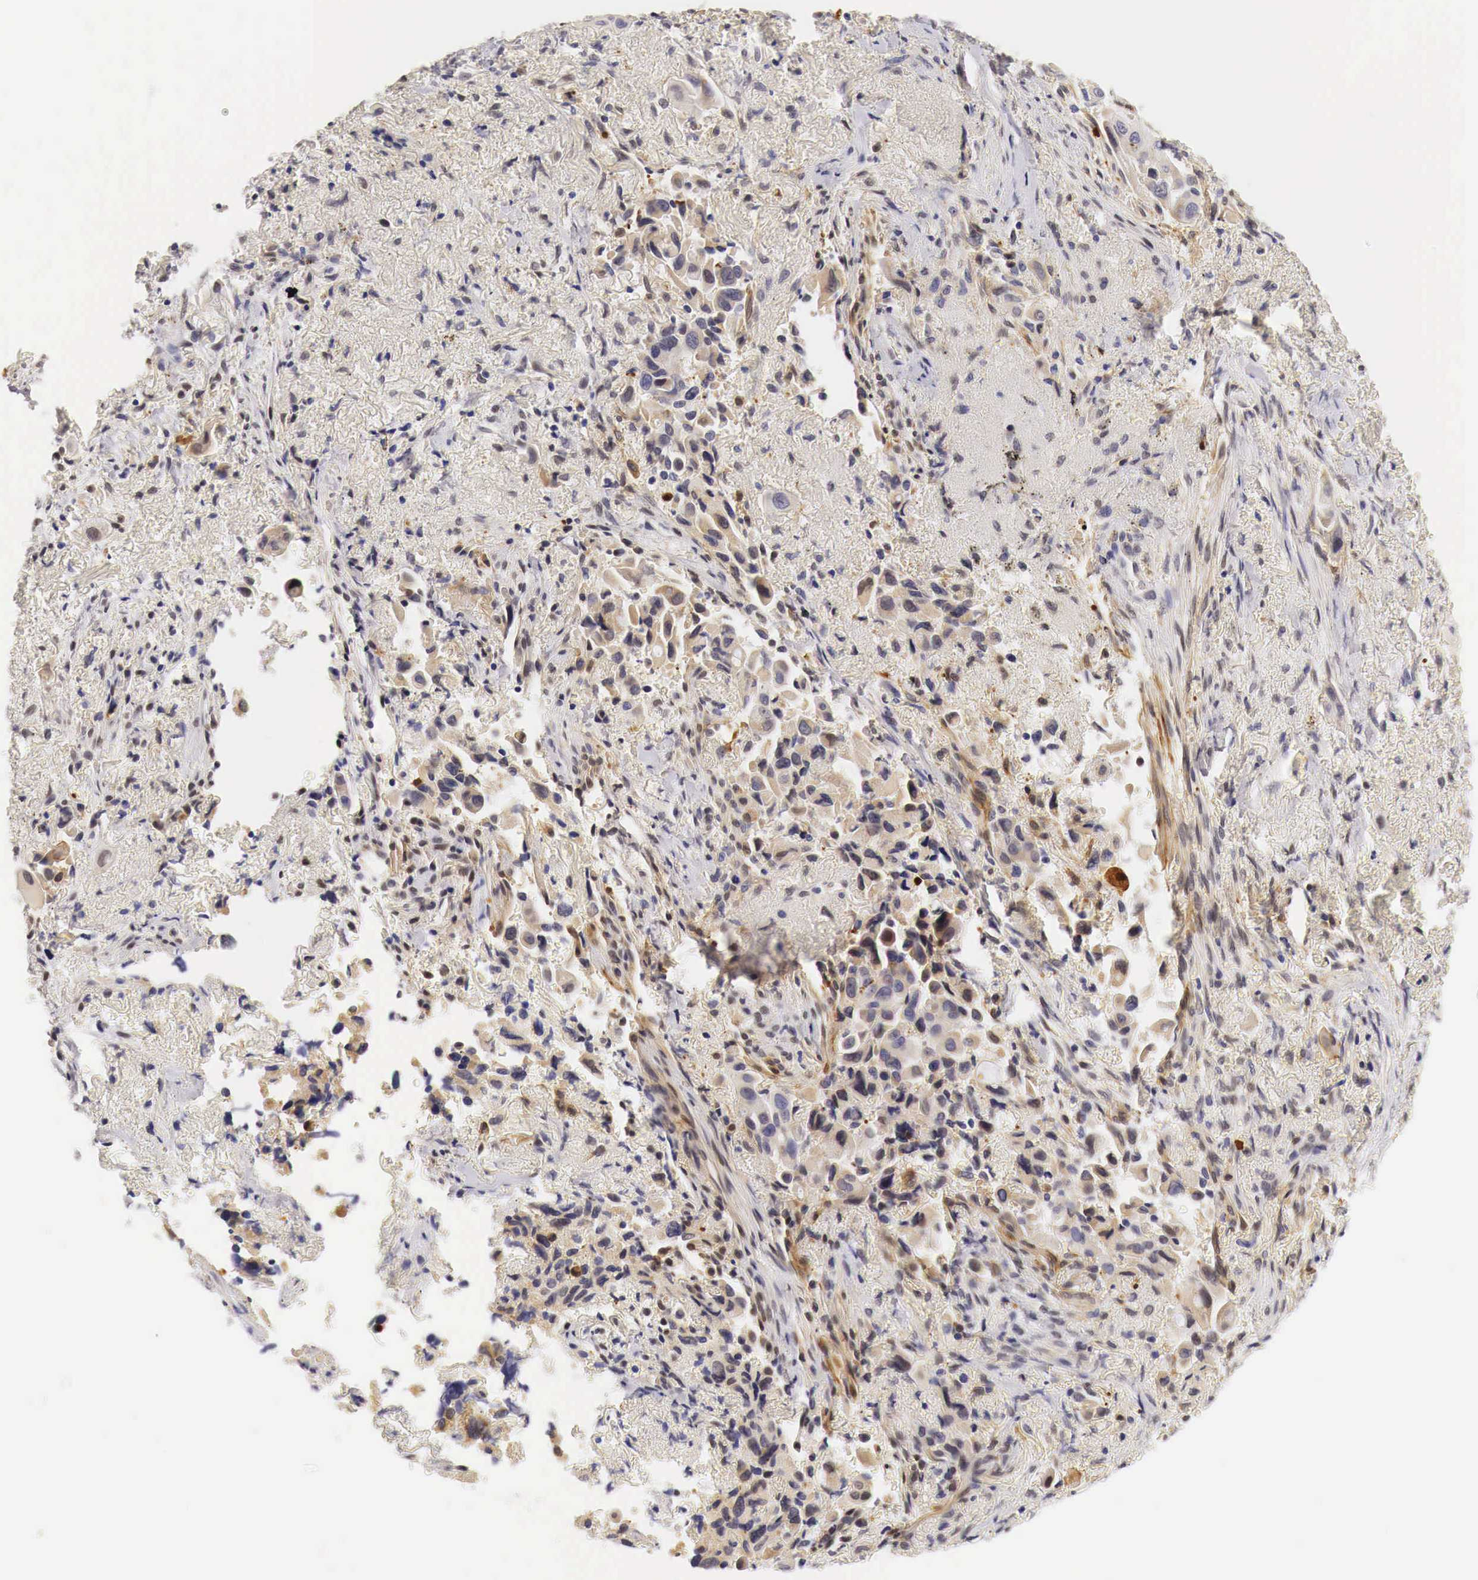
{"staining": {"intensity": "moderate", "quantity": "25%-75%", "location": "cytoplasmic/membranous,nuclear"}, "tissue": "lung cancer", "cell_type": "Tumor cells", "image_type": "cancer", "snomed": [{"axis": "morphology", "description": "Adenocarcinoma, NOS"}, {"axis": "topography", "description": "Lung"}], "caption": "This is a micrograph of IHC staining of lung adenocarcinoma, which shows moderate positivity in the cytoplasmic/membranous and nuclear of tumor cells.", "gene": "CASP3", "patient": {"sex": "male", "age": 68}}